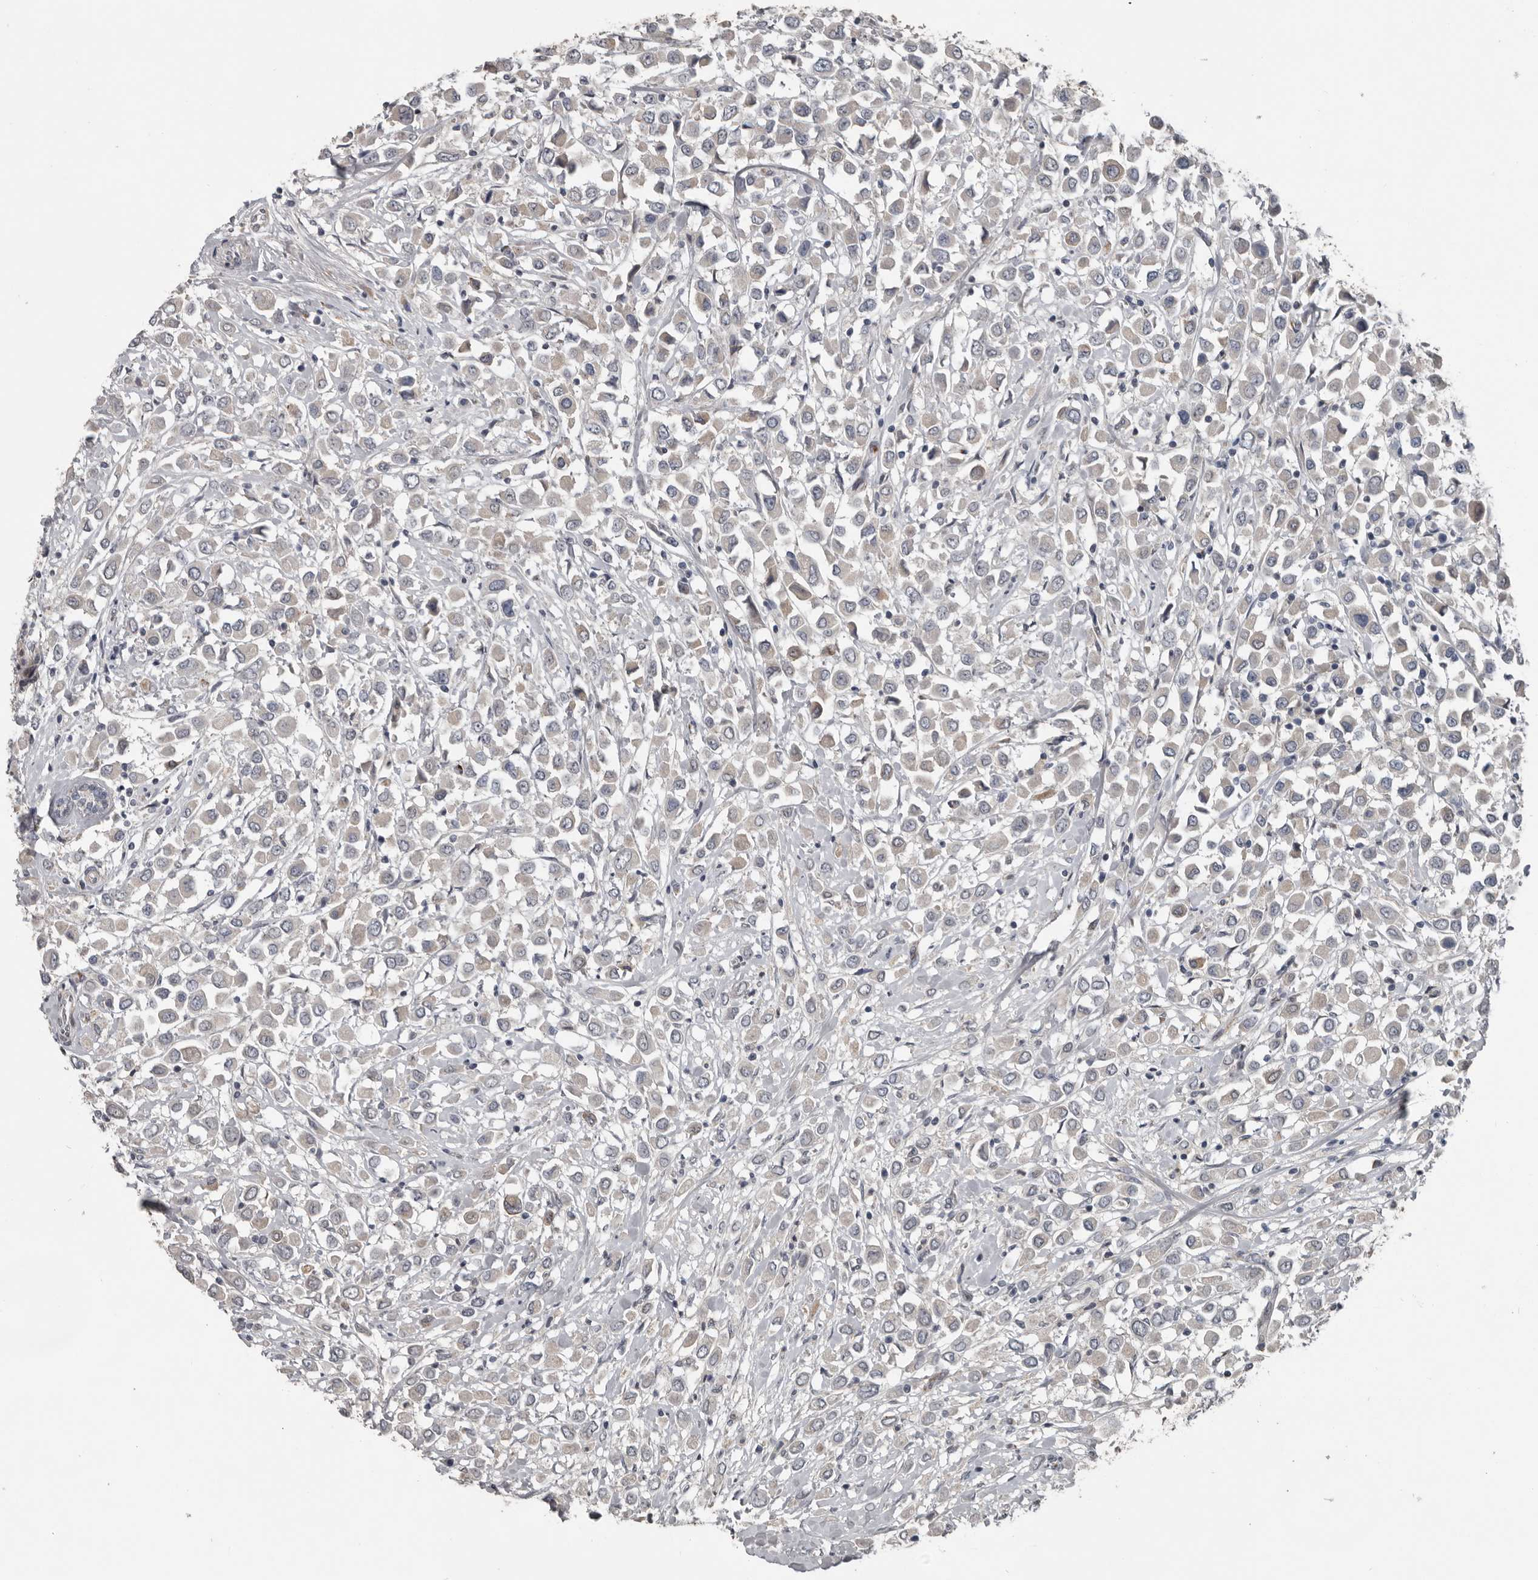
{"staining": {"intensity": "negative", "quantity": "none", "location": "none"}, "tissue": "breast cancer", "cell_type": "Tumor cells", "image_type": "cancer", "snomed": [{"axis": "morphology", "description": "Duct carcinoma"}, {"axis": "topography", "description": "Breast"}], "caption": "The histopathology image displays no staining of tumor cells in breast infiltrating ductal carcinoma.", "gene": "C1orf216", "patient": {"sex": "female", "age": 61}}